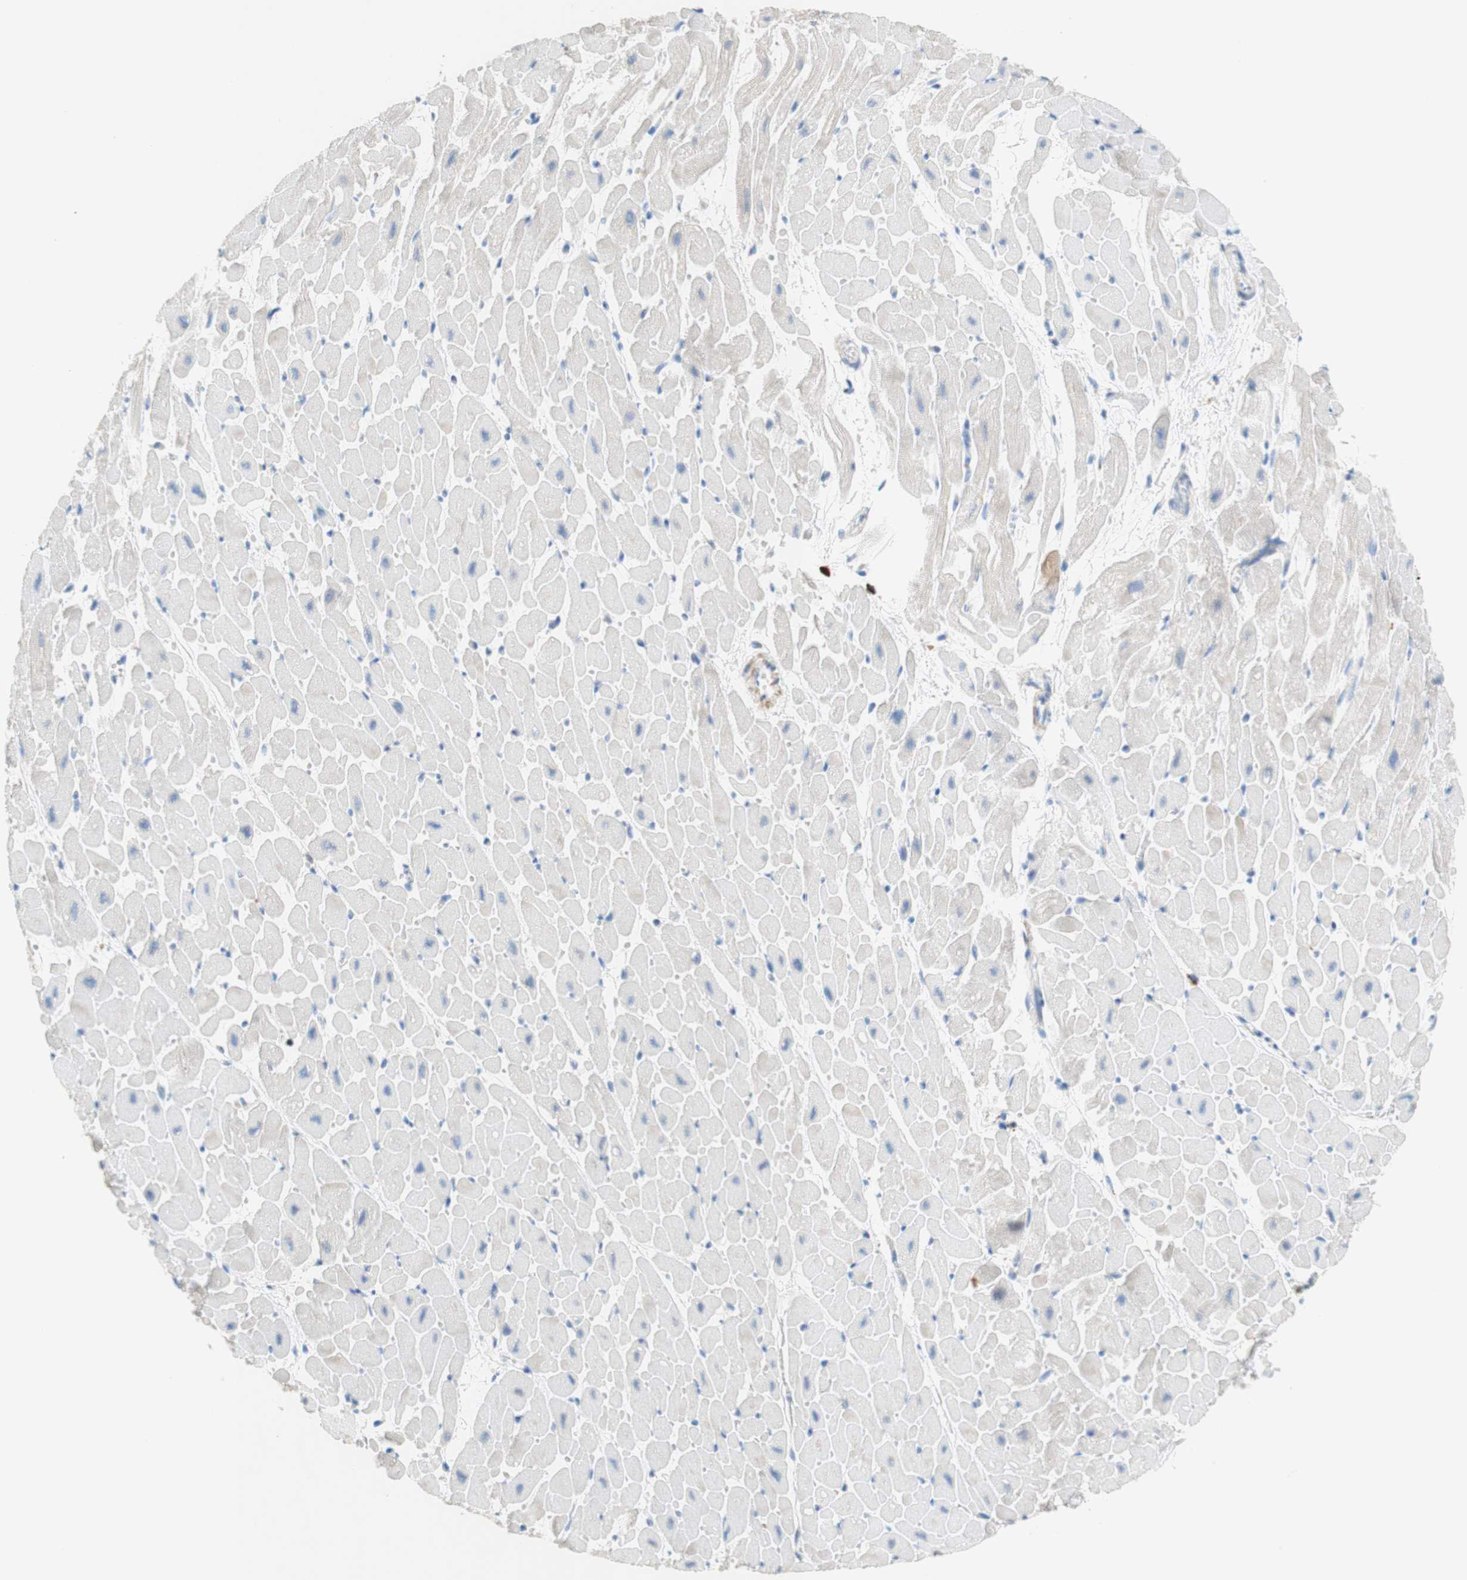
{"staining": {"intensity": "negative", "quantity": "none", "location": "none"}, "tissue": "heart muscle", "cell_type": "Cardiomyocytes", "image_type": "normal", "snomed": [{"axis": "morphology", "description": "Normal tissue, NOS"}, {"axis": "topography", "description": "Heart"}], "caption": "Histopathology image shows no protein staining in cardiomyocytes of normal heart muscle. (DAB (3,3'-diaminobenzidine) immunohistochemistry (IHC), high magnification).", "gene": "SPINK6", "patient": {"sex": "male", "age": 45}}